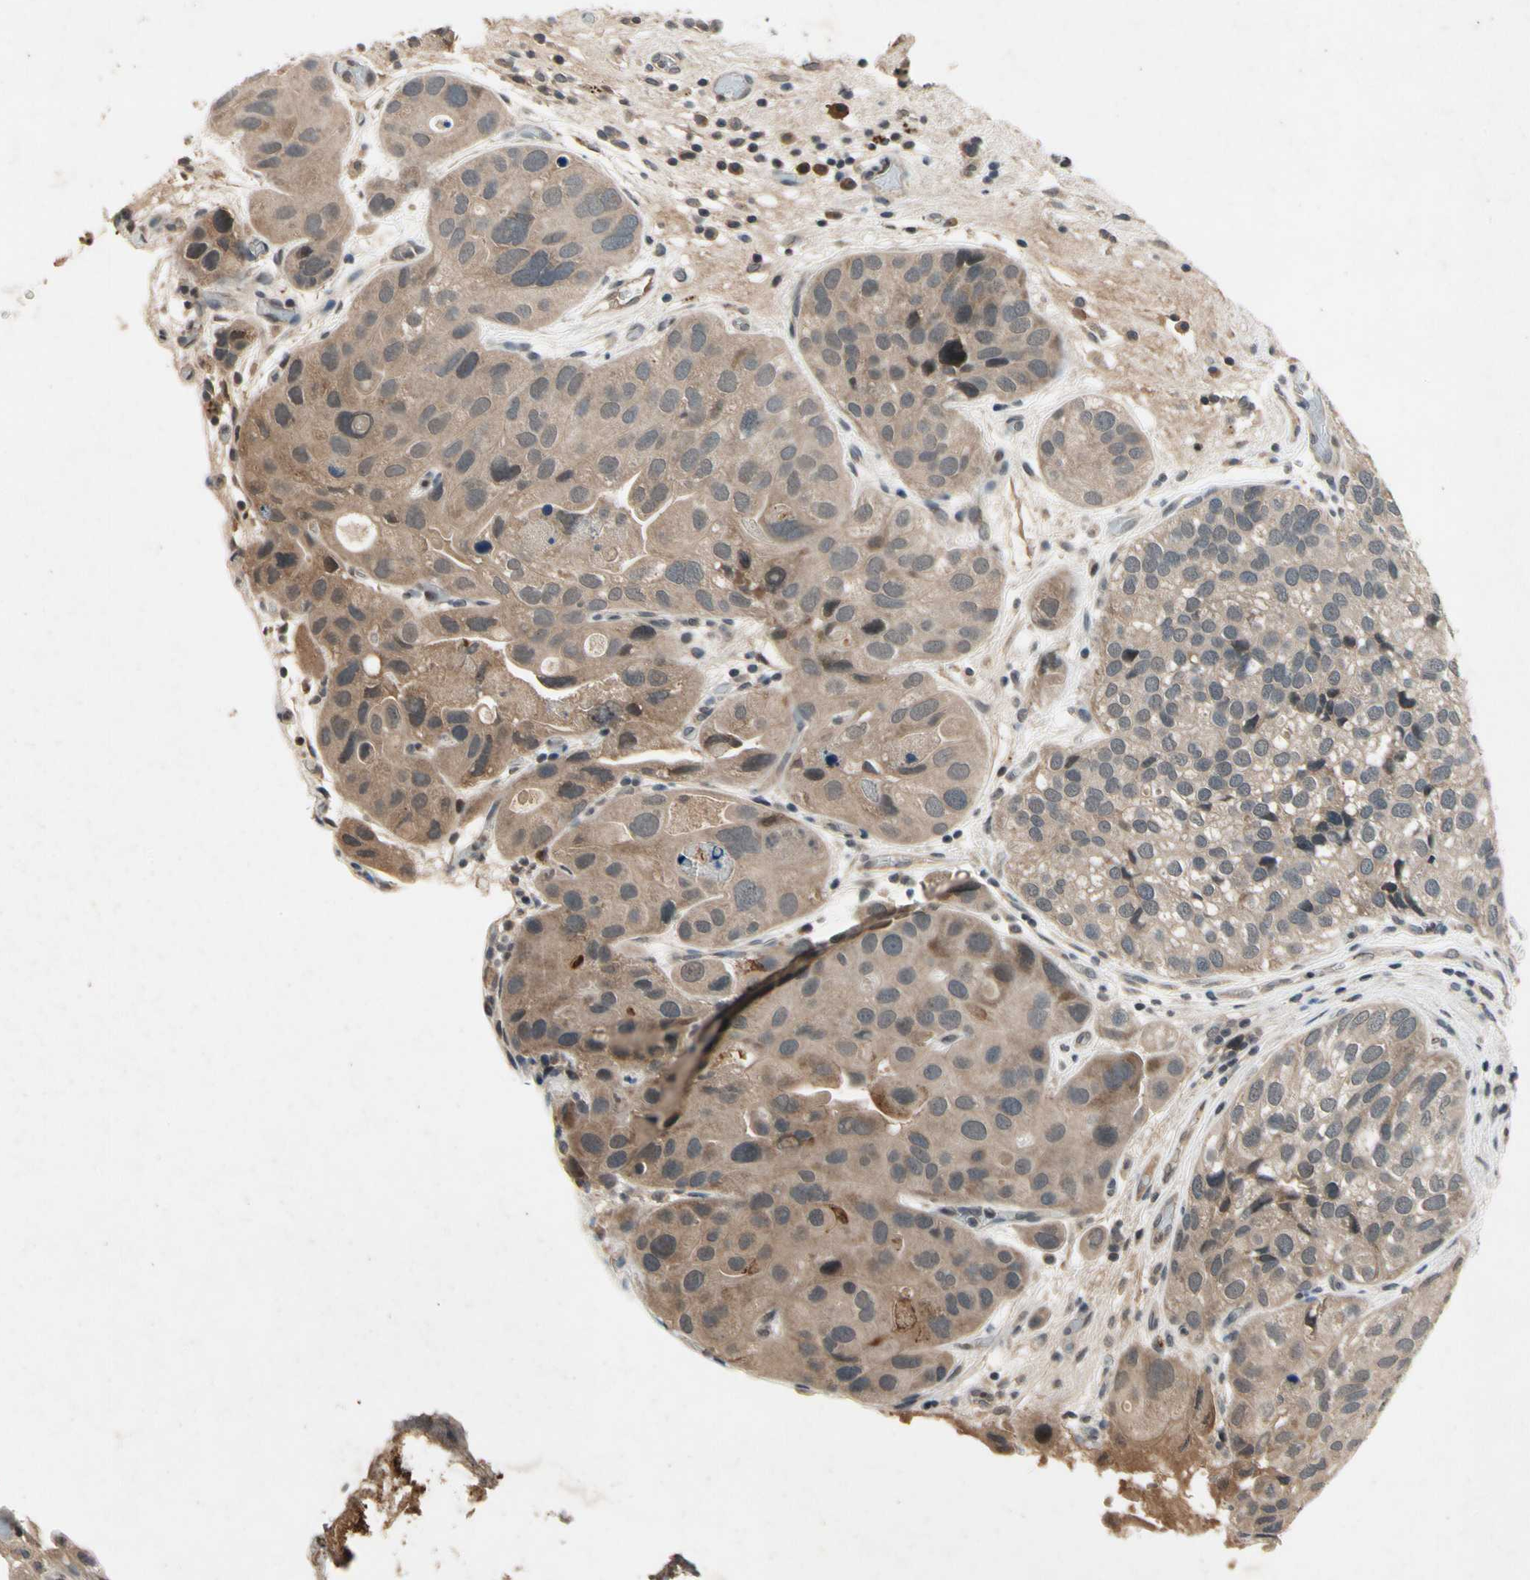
{"staining": {"intensity": "moderate", "quantity": ">75%", "location": "cytoplasmic/membranous"}, "tissue": "urothelial cancer", "cell_type": "Tumor cells", "image_type": "cancer", "snomed": [{"axis": "morphology", "description": "Urothelial carcinoma, High grade"}, {"axis": "topography", "description": "Urinary bladder"}], "caption": "A photomicrograph of human urothelial cancer stained for a protein displays moderate cytoplasmic/membranous brown staining in tumor cells. (Stains: DAB (3,3'-diaminobenzidine) in brown, nuclei in blue, Microscopy: brightfield microscopy at high magnification).", "gene": "DPY19L3", "patient": {"sex": "female", "age": 64}}